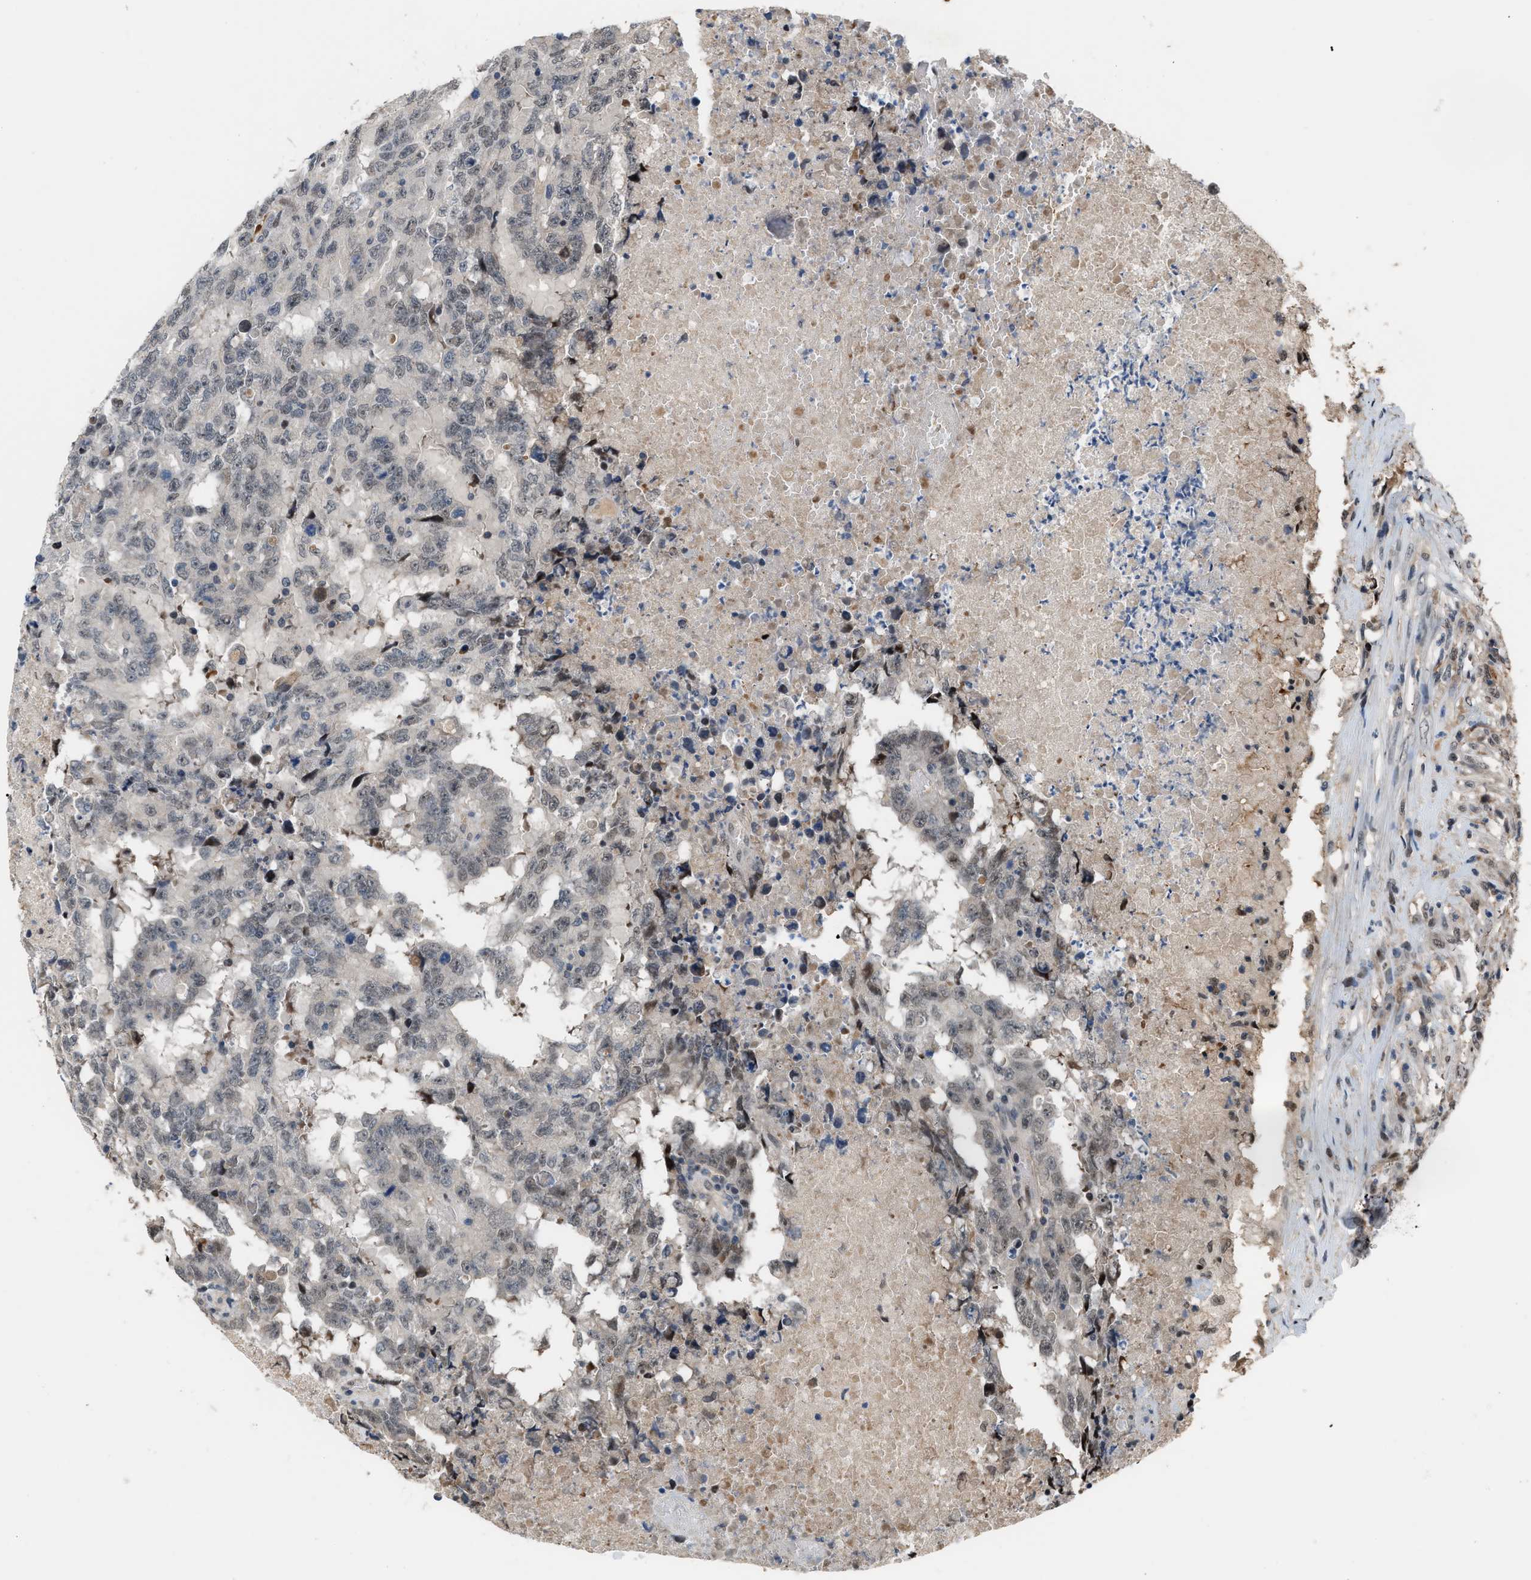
{"staining": {"intensity": "negative", "quantity": "none", "location": "none"}, "tissue": "testis cancer", "cell_type": "Tumor cells", "image_type": "cancer", "snomed": [{"axis": "morphology", "description": "Necrosis, NOS"}, {"axis": "morphology", "description": "Carcinoma, Embryonal, NOS"}, {"axis": "topography", "description": "Testis"}], "caption": "This is an immunohistochemistry histopathology image of embryonal carcinoma (testis). There is no expression in tumor cells.", "gene": "RFFL", "patient": {"sex": "male", "age": 19}}